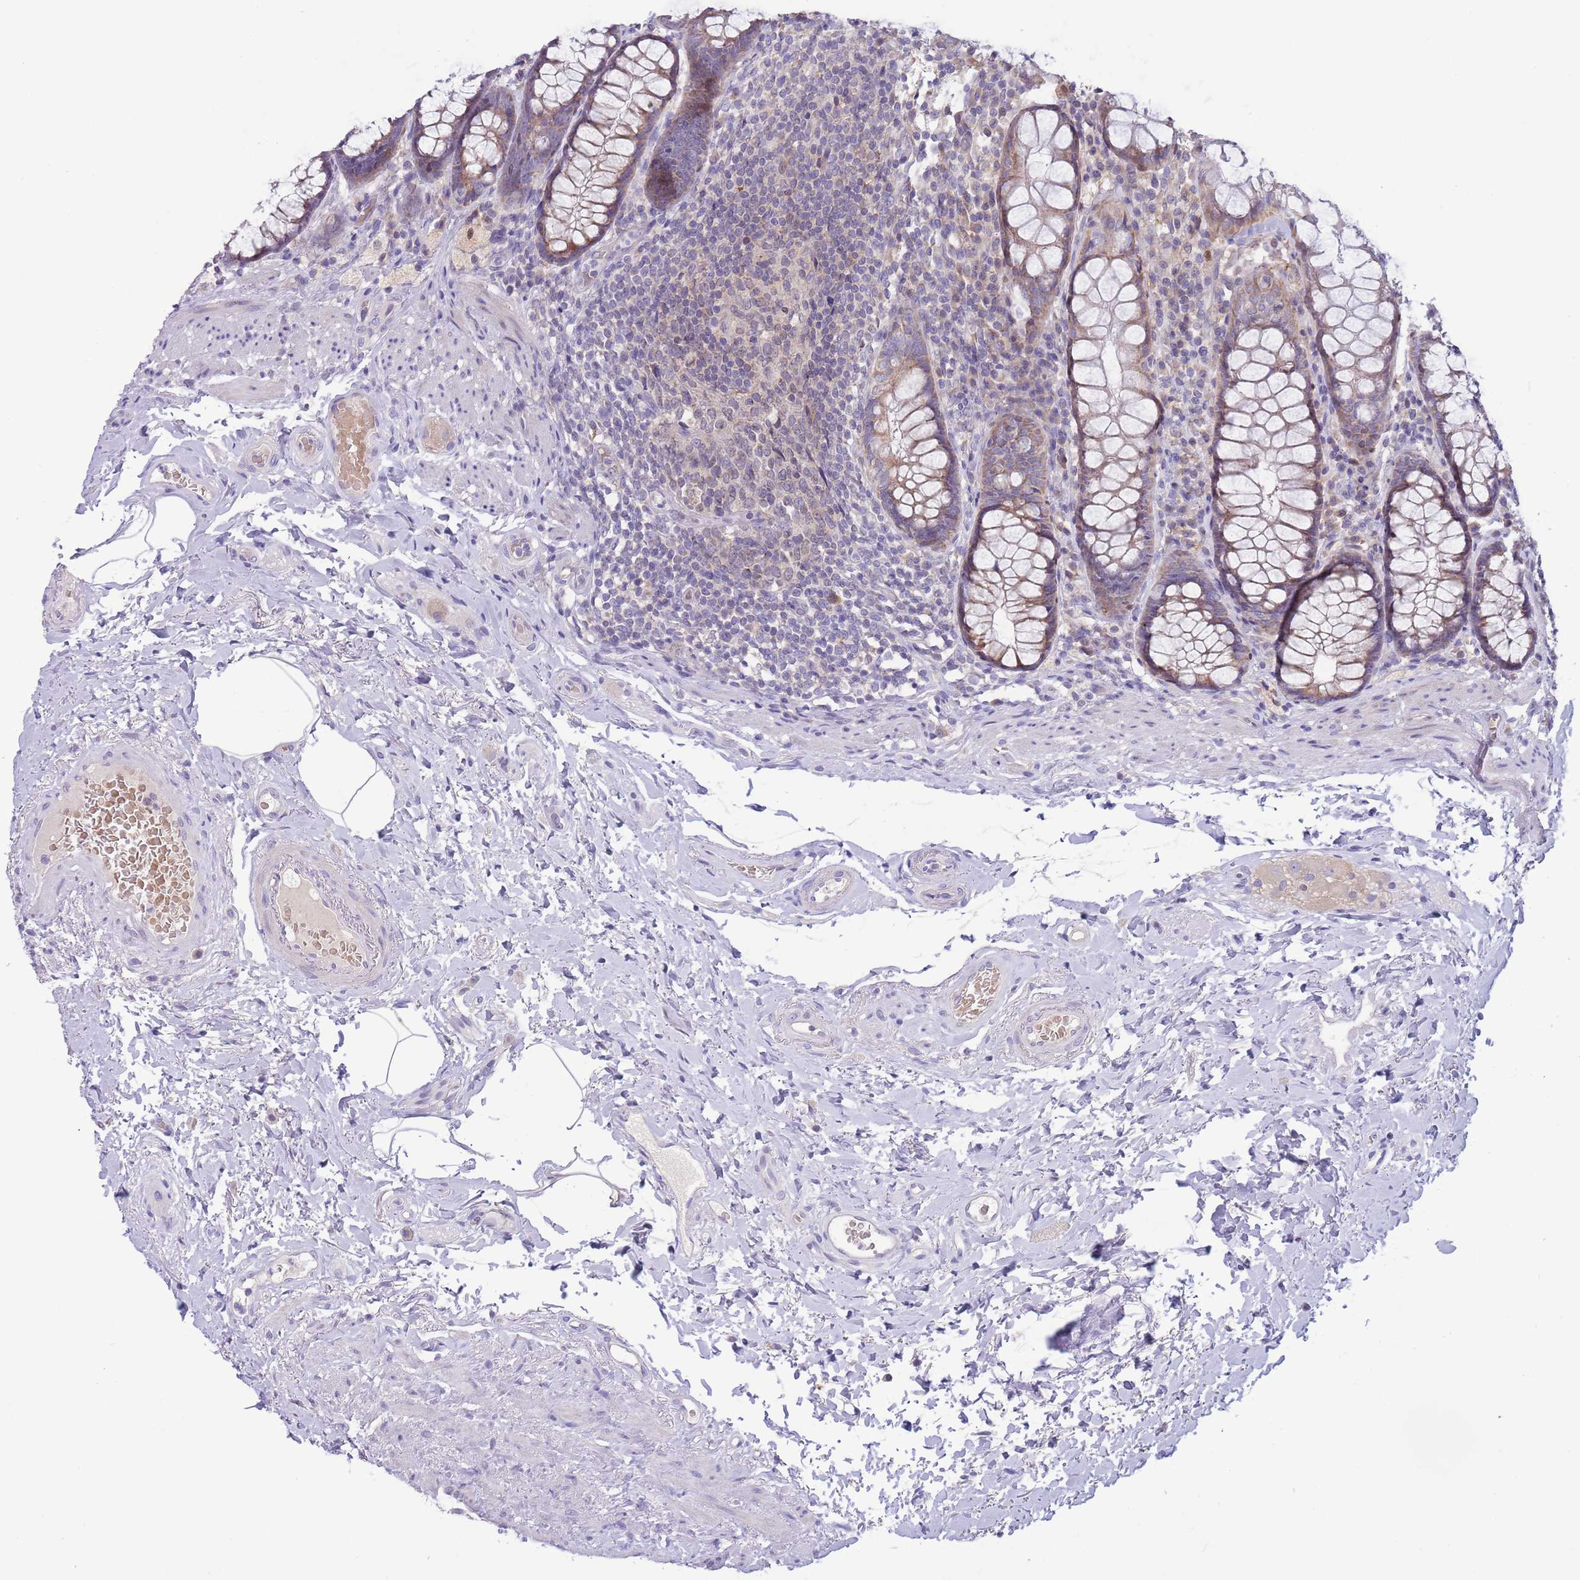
{"staining": {"intensity": "moderate", "quantity": "25%-75%", "location": "cytoplasmic/membranous"}, "tissue": "rectum", "cell_type": "Glandular cells", "image_type": "normal", "snomed": [{"axis": "morphology", "description": "Normal tissue, NOS"}, {"axis": "topography", "description": "Rectum"}], "caption": "Immunohistochemistry (IHC) of benign human rectum exhibits medium levels of moderate cytoplasmic/membranous expression in approximately 25%-75% of glandular cells. (IHC, brightfield microscopy, high magnification).", "gene": "DDHD1", "patient": {"sex": "male", "age": 83}}